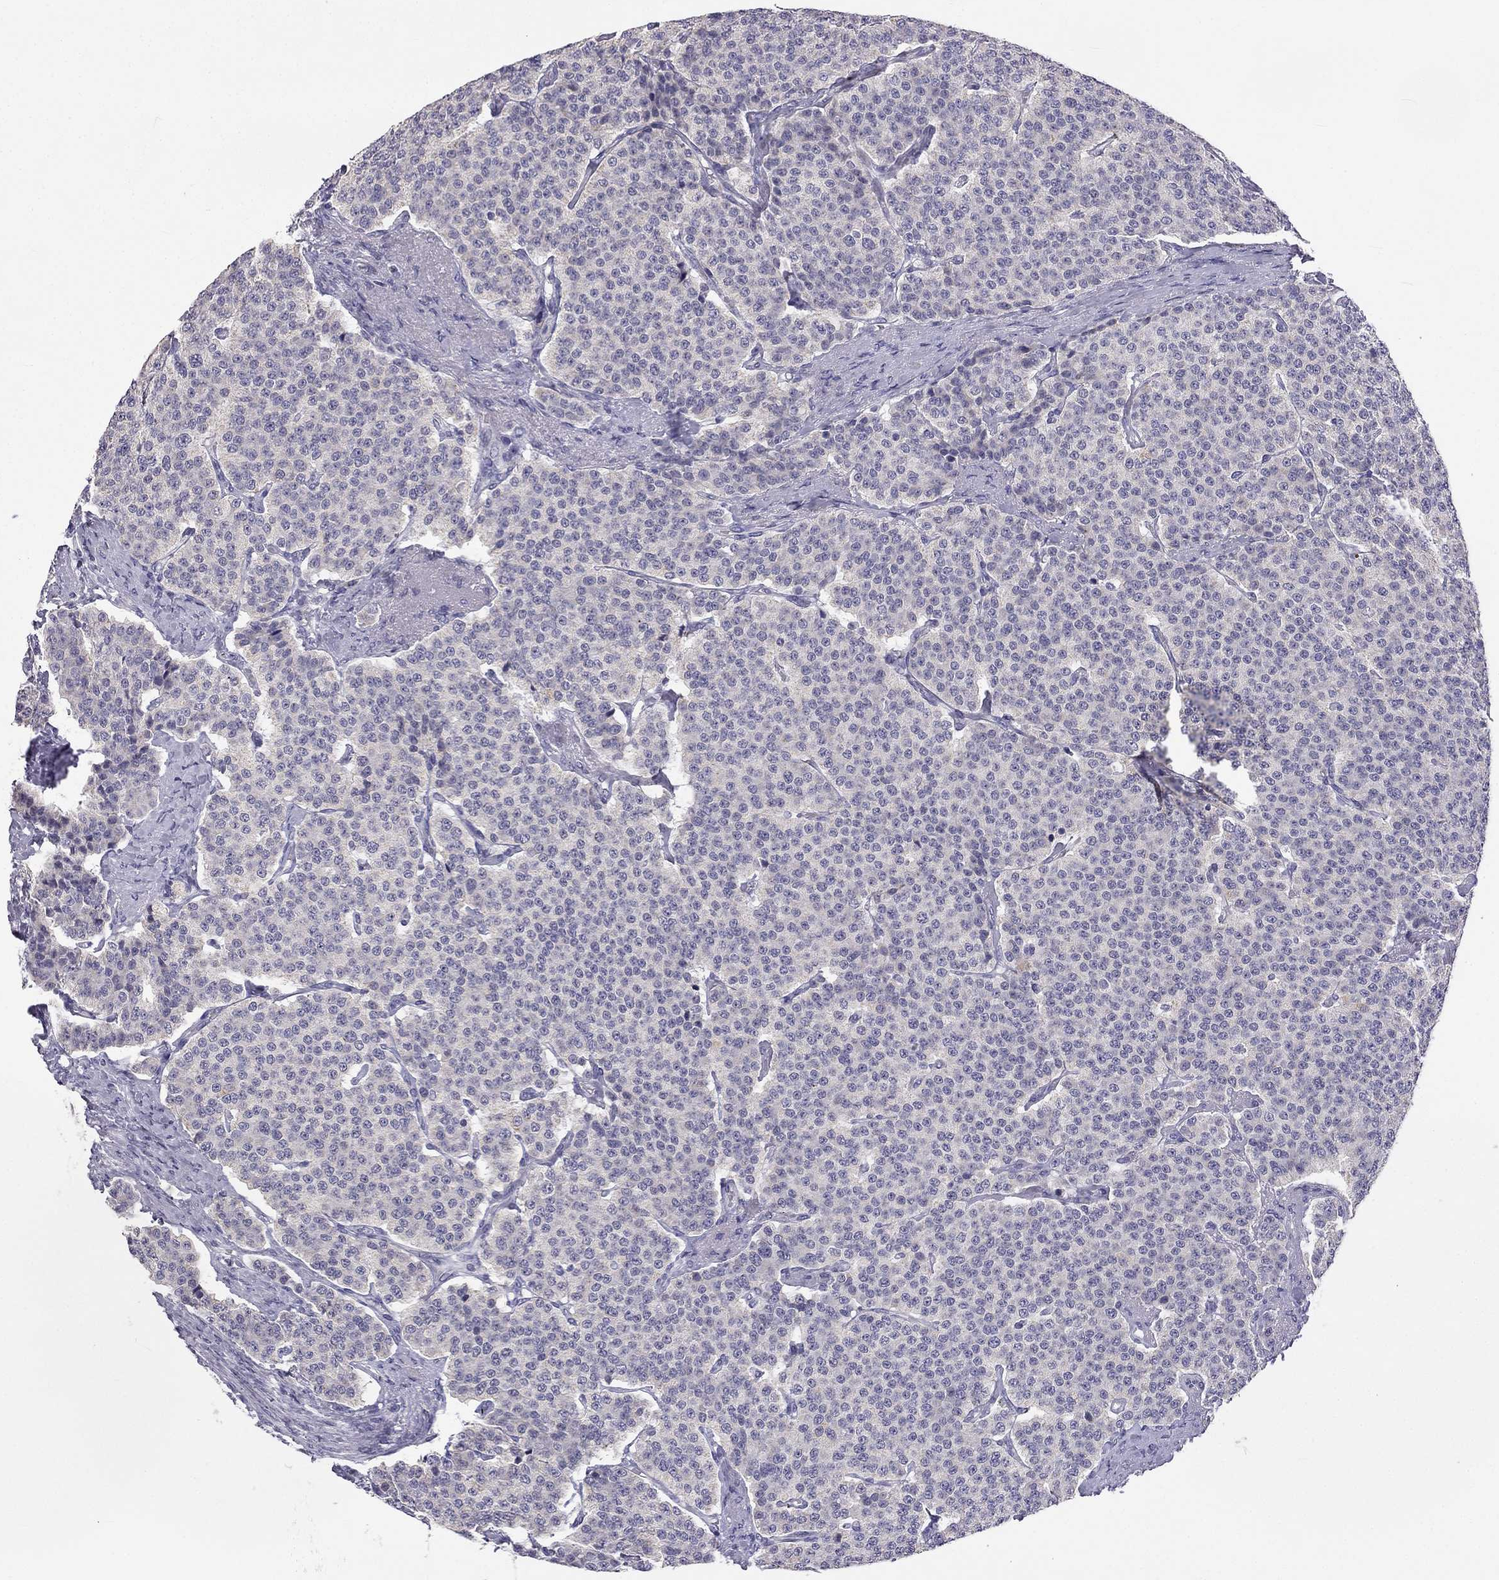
{"staining": {"intensity": "negative", "quantity": "none", "location": "none"}, "tissue": "carcinoid", "cell_type": "Tumor cells", "image_type": "cancer", "snomed": [{"axis": "morphology", "description": "Carcinoid, malignant, NOS"}, {"axis": "topography", "description": "Small intestine"}], "caption": "An IHC histopathology image of carcinoid is shown. There is no staining in tumor cells of carcinoid.", "gene": "C5orf49", "patient": {"sex": "female", "age": 58}}